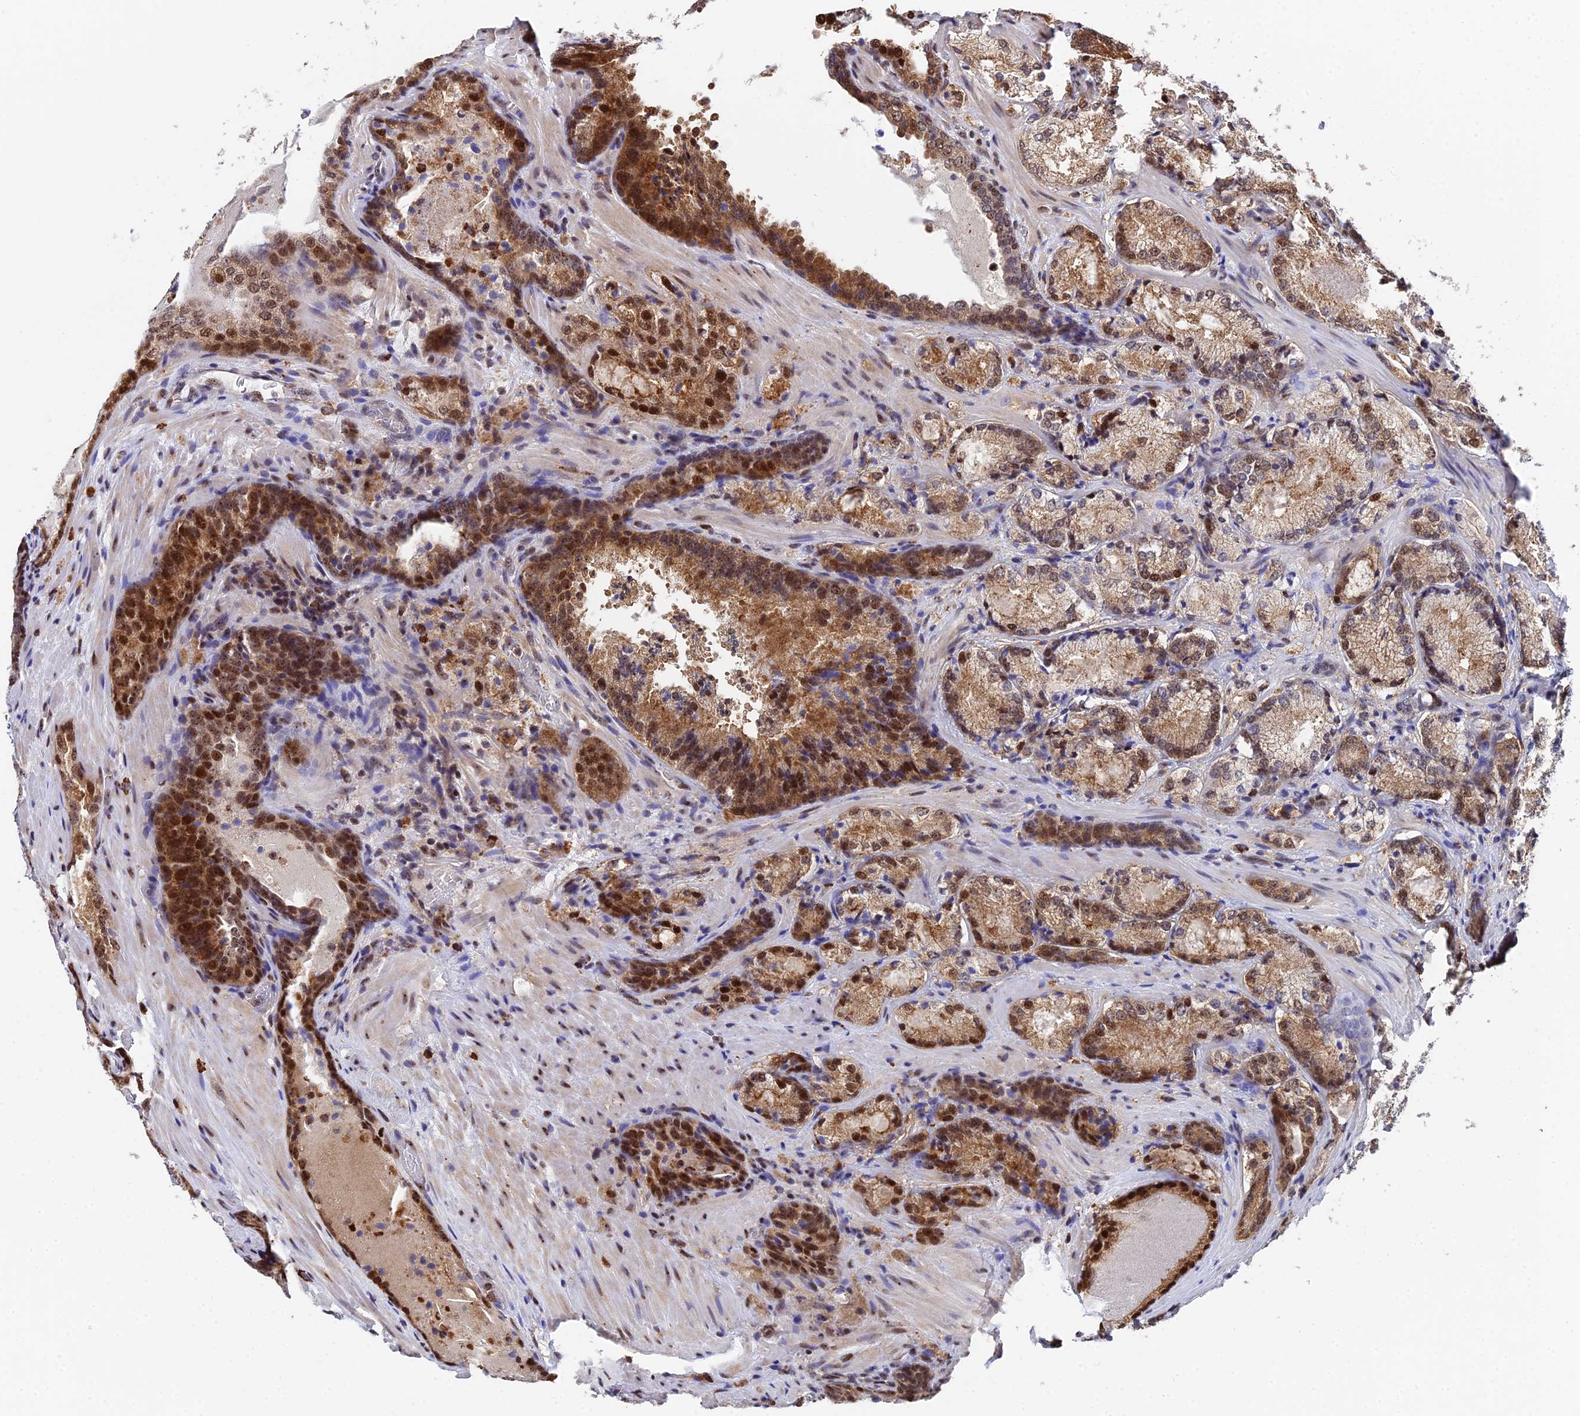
{"staining": {"intensity": "moderate", "quantity": ">75%", "location": "cytoplasmic/membranous,nuclear"}, "tissue": "prostate cancer", "cell_type": "Tumor cells", "image_type": "cancer", "snomed": [{"axis": "morphology", "description": "Adenocarcinoma, Low grade"}, {"axis": "topography", "description": "Prostate"}], "caption": "DAB (3,3'-diaminobenzidine) immunohistochemical staining of prostate cancer (adenocarcinoma (low-grade)) demonstrates moderate cytoplasmic/membranous and nuclear protein expression in approximately >75% of tumor cells.", "gene": "TIFA", "patient": {"sex": "male", "age": 74}}